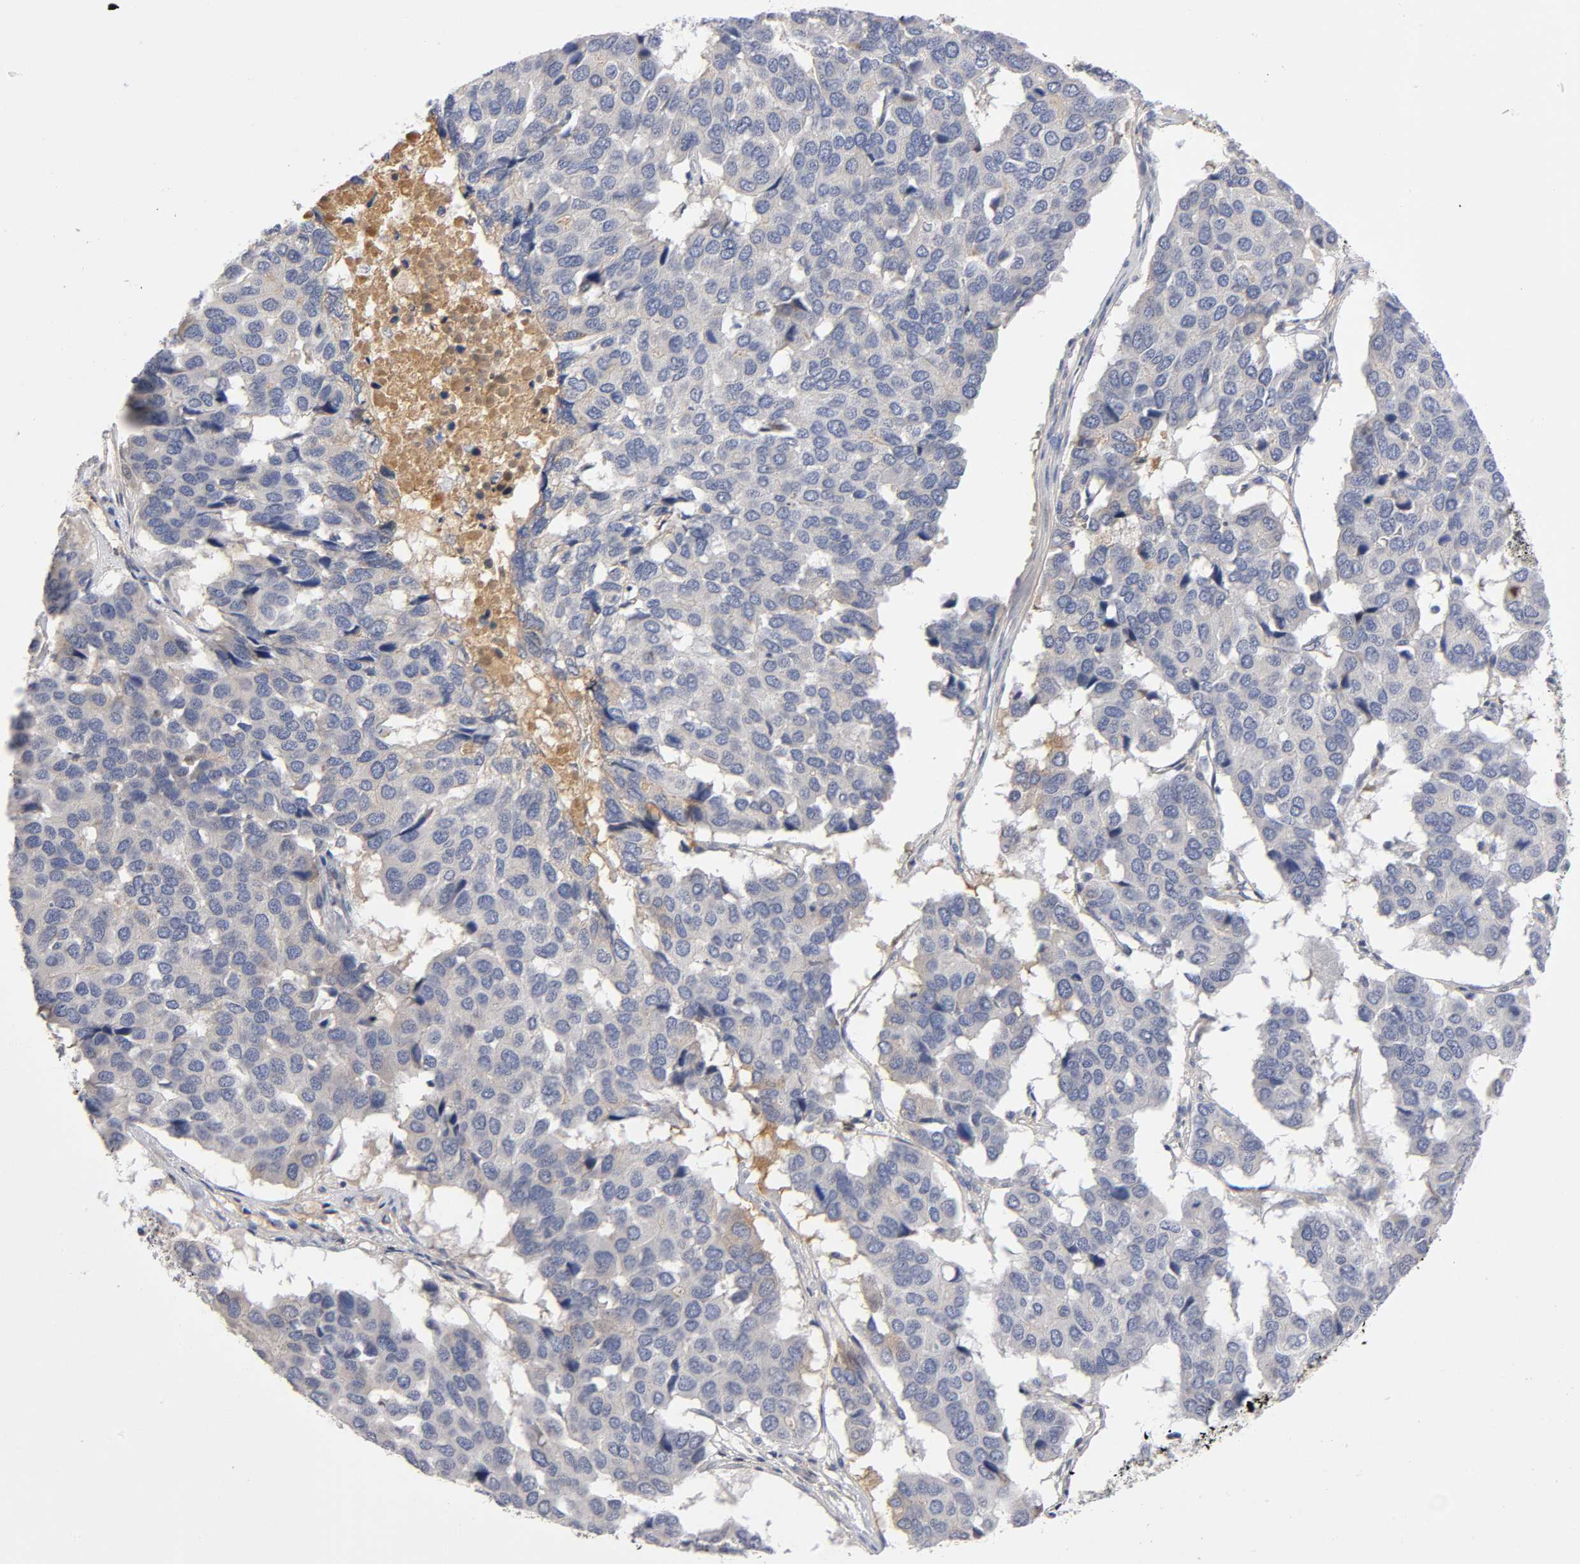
{"staining": {"intensity": "weak", "quantity": ">75%", "location": "cytoplasmic/membranous"}, "tissue": "pancreatic cancer", "cell_type": "Tumor cells", "image_type": "cancer", "snomed": [{"axis": "morphology", "description": "Adenocarcinoma, NOS"}, {"axis": "topography", "description": "Pancreas"}], "caption": "Immunohistochemical staining of adenocarcinoma (pancreatic) reveals low levels of weak cytoplasmic/membranous staining in about >75% of tumor cells.", "gene": "NOVA1", "patient": {"sex": "male", "age": 50}}